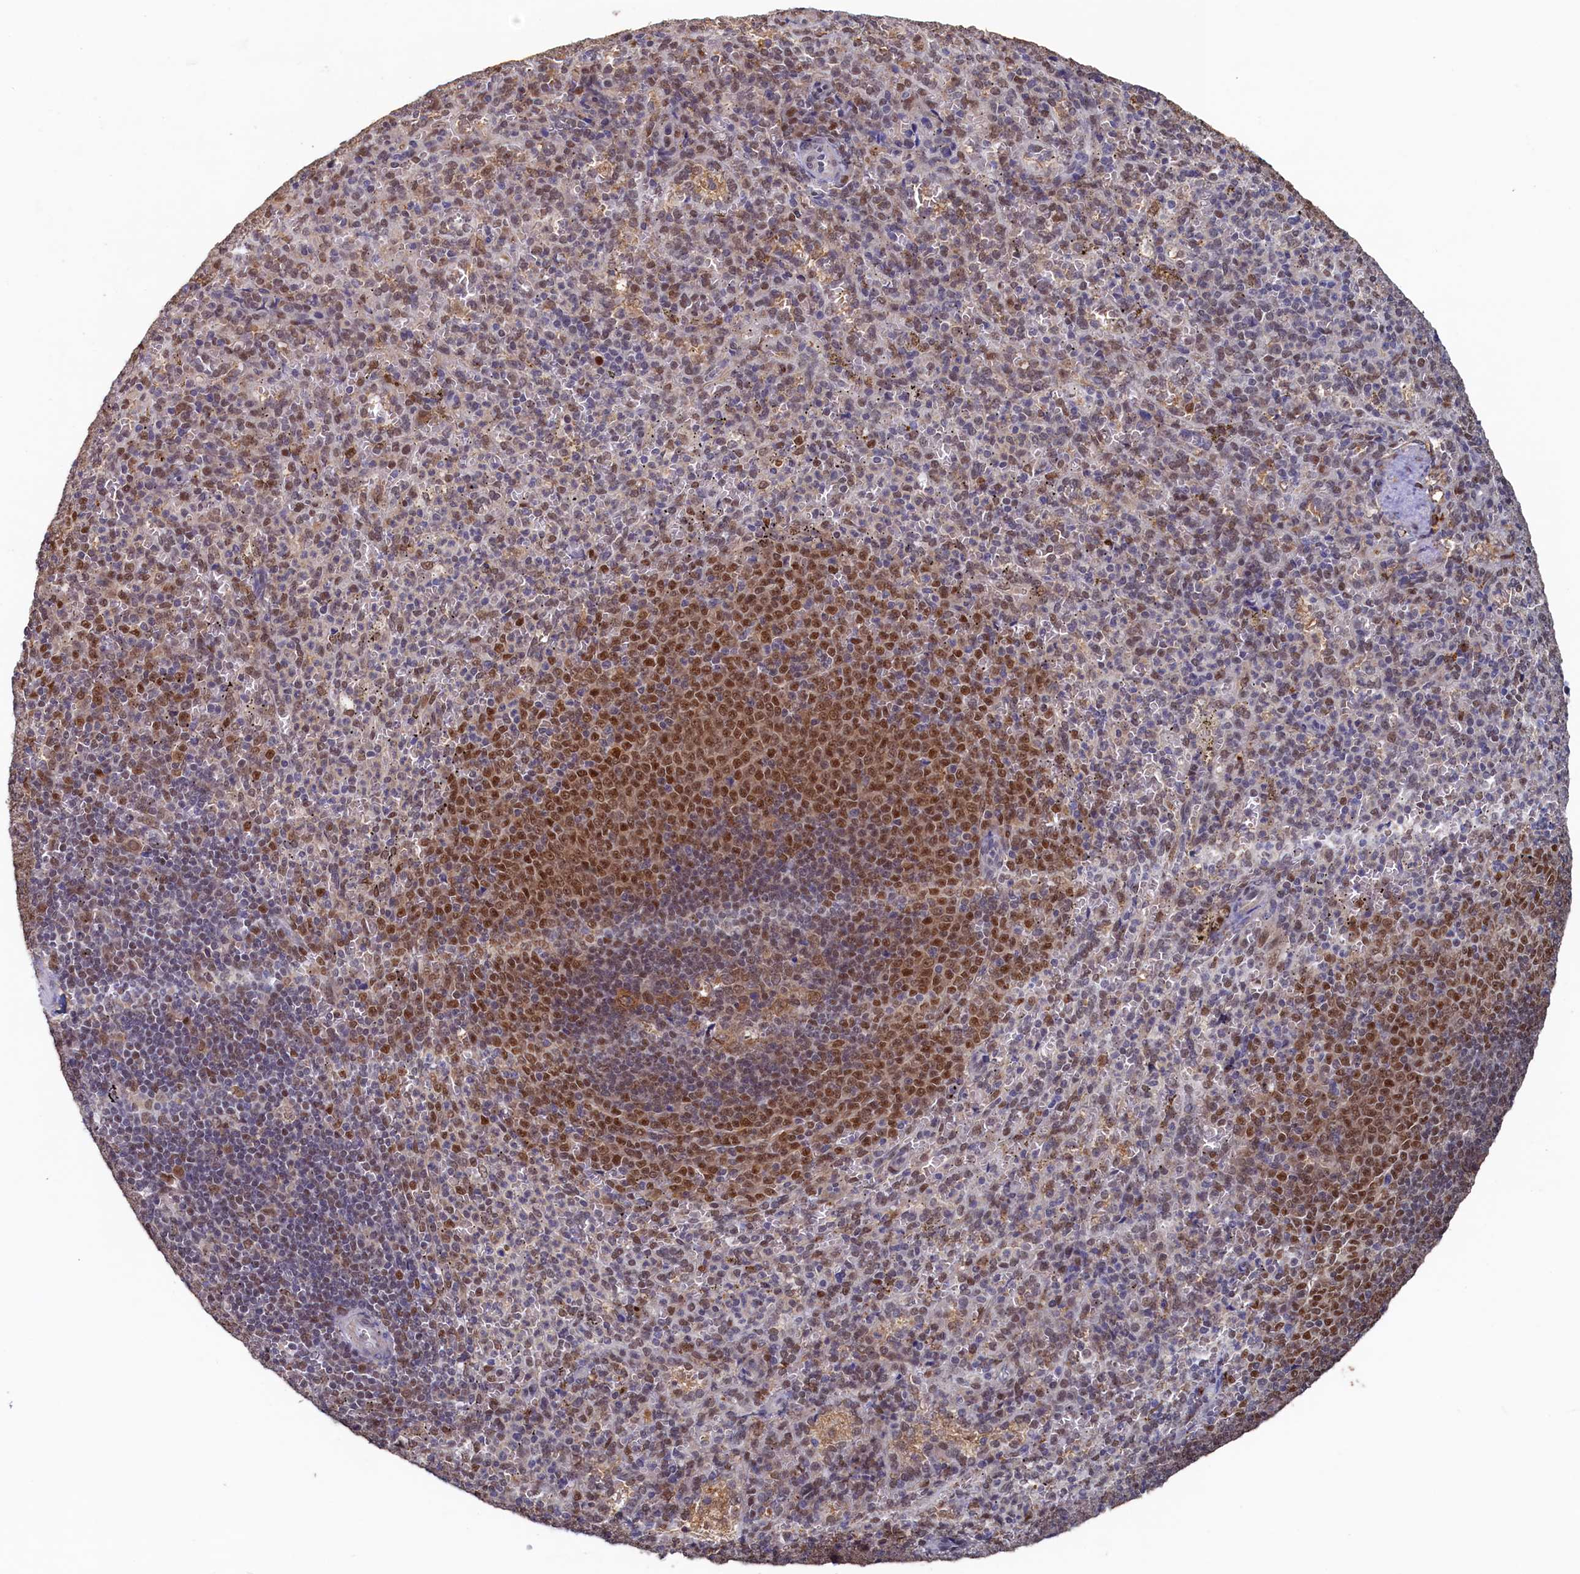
{"staining": {"intensity": "moderate", "quantity": "<25%", "location": "nuclear"}, "tissue": "spleen", "cell_type": "Cells in red pulp", "image_type": "normal", "snomed": [{"axis": "morphology", "description": "Normal tissue, NOS"}, {"axis": "topography", "description": "Spleen"}], "caption": "Moderate nuclear staining is present in about <25% of cells in red pulp in normal spleen. (brown staining indicates protein expression, while blue staining denotes nuclei).", "gene": "AHCY", "patient": {"sex": "female", "age": 21}}